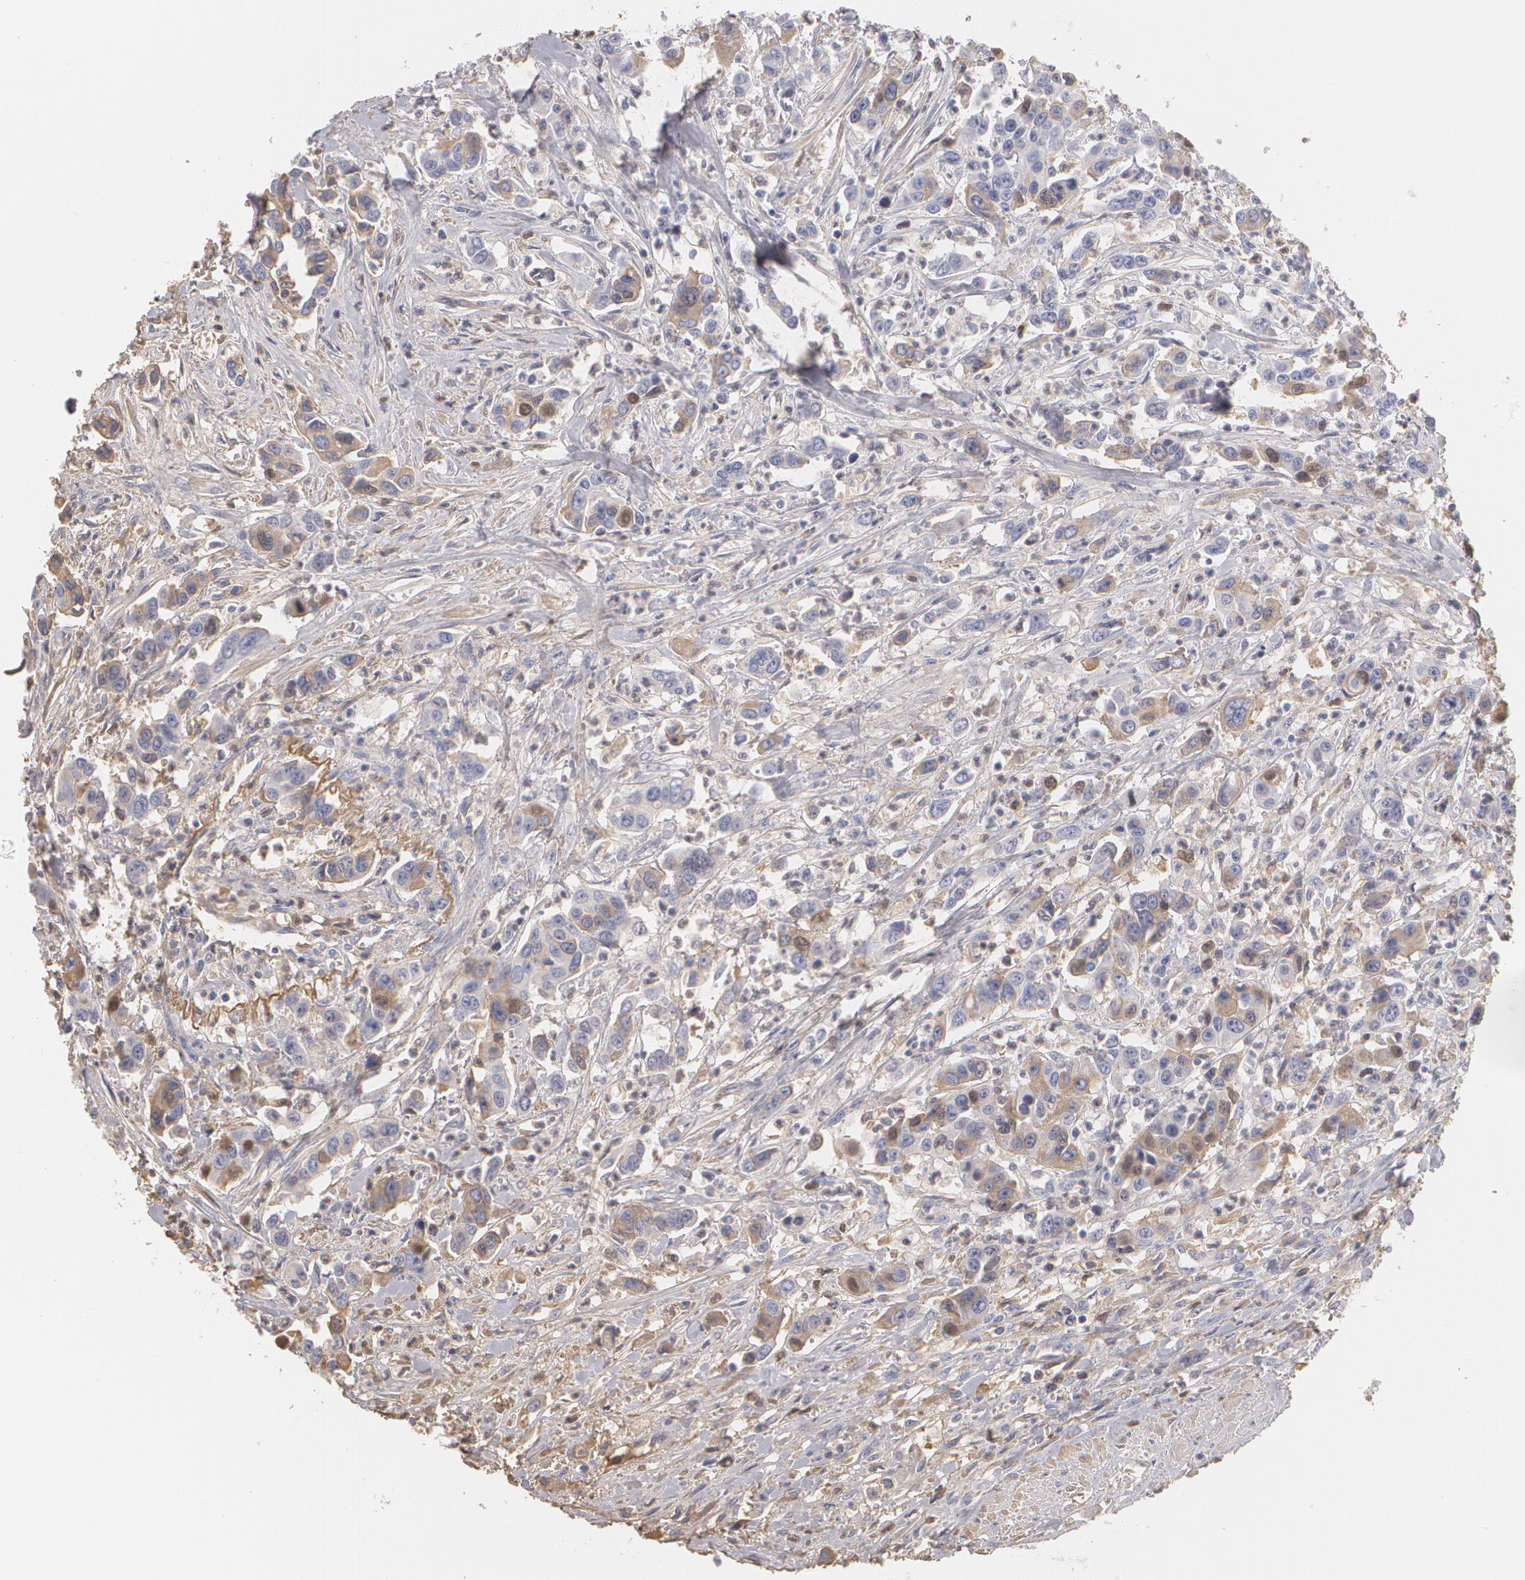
{"staining": {"intensity": "weak", "quantity": "<25%", "location": "cytoplasmic/membranous,nuclear"}, "tissue": "urothelial cancer", "cell_type": "Tumor cells", "image_type": "cancer", "snomed": [{"axis": "morphology", "description": "Urothelial carcinoma, High grade"}, {"axis": "topography", "description": "Urinary bladder"}], "caption": "This histopathology image is of urothelial carcinoma (high-grade) stained with immunohistochemistry to label a protein in brown with the nuclei are counter-stained blue. There is no staining in tumor cells.", "gene": "SERPINA1", "patient": {"sex": "male", "age": 86}}